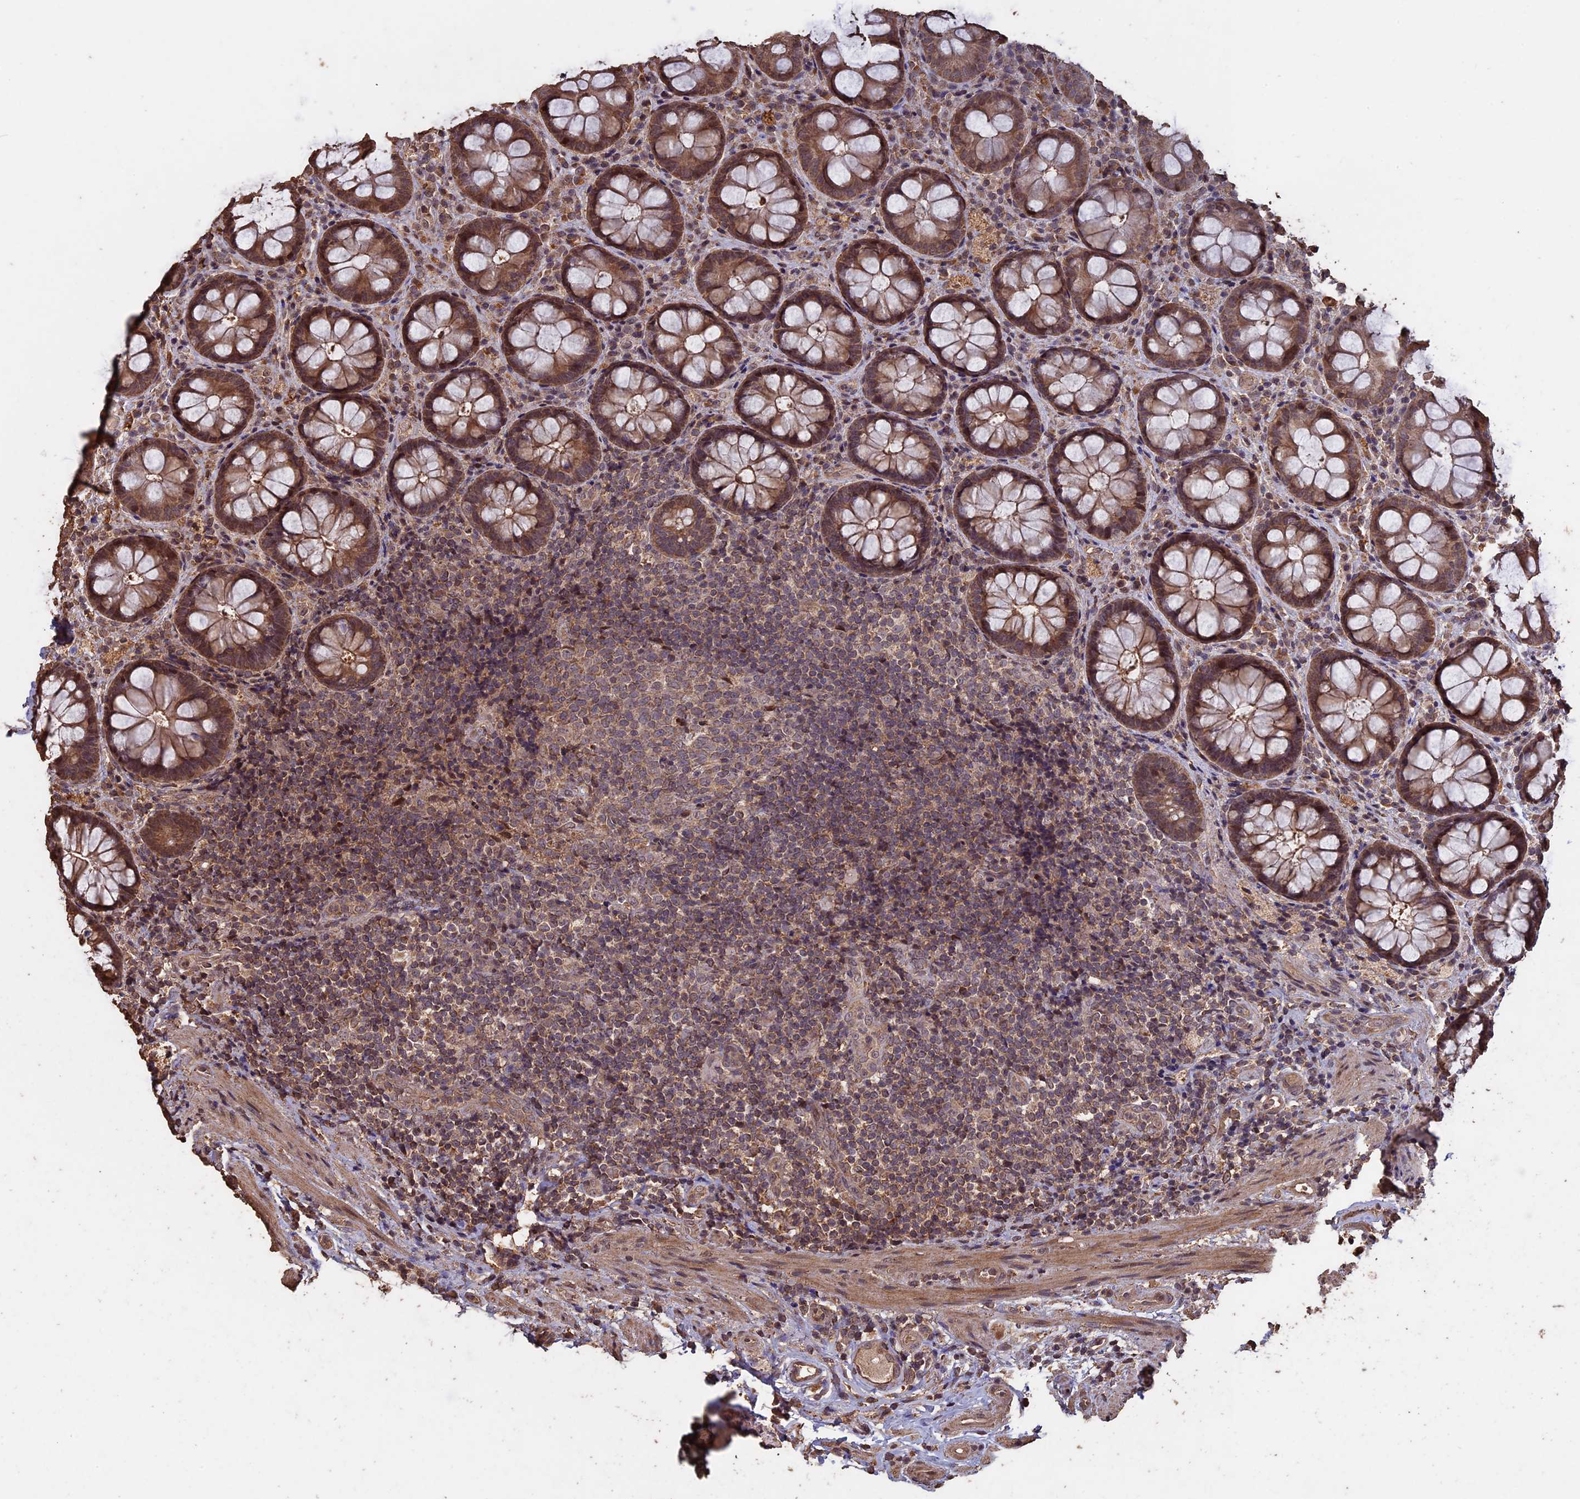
{"staining": {"intensity": "moderate", "quantity": ">75%", "location": "cytoplasmic/membranous"}, "tissue": "rectum", "cell_type": "Glandular cells", "image_type": "normal", "snomed": [{"axis": "morphology", "description": "Normal tissue, NOS"}, {"axis": "topography", "description": "Rectum"}], "caption": "Human rectum stained with a protein marker exhibits moderate staining in glandular cells.", "gene": "HUNK", "patient": {"sex": "male", "age": 83}}